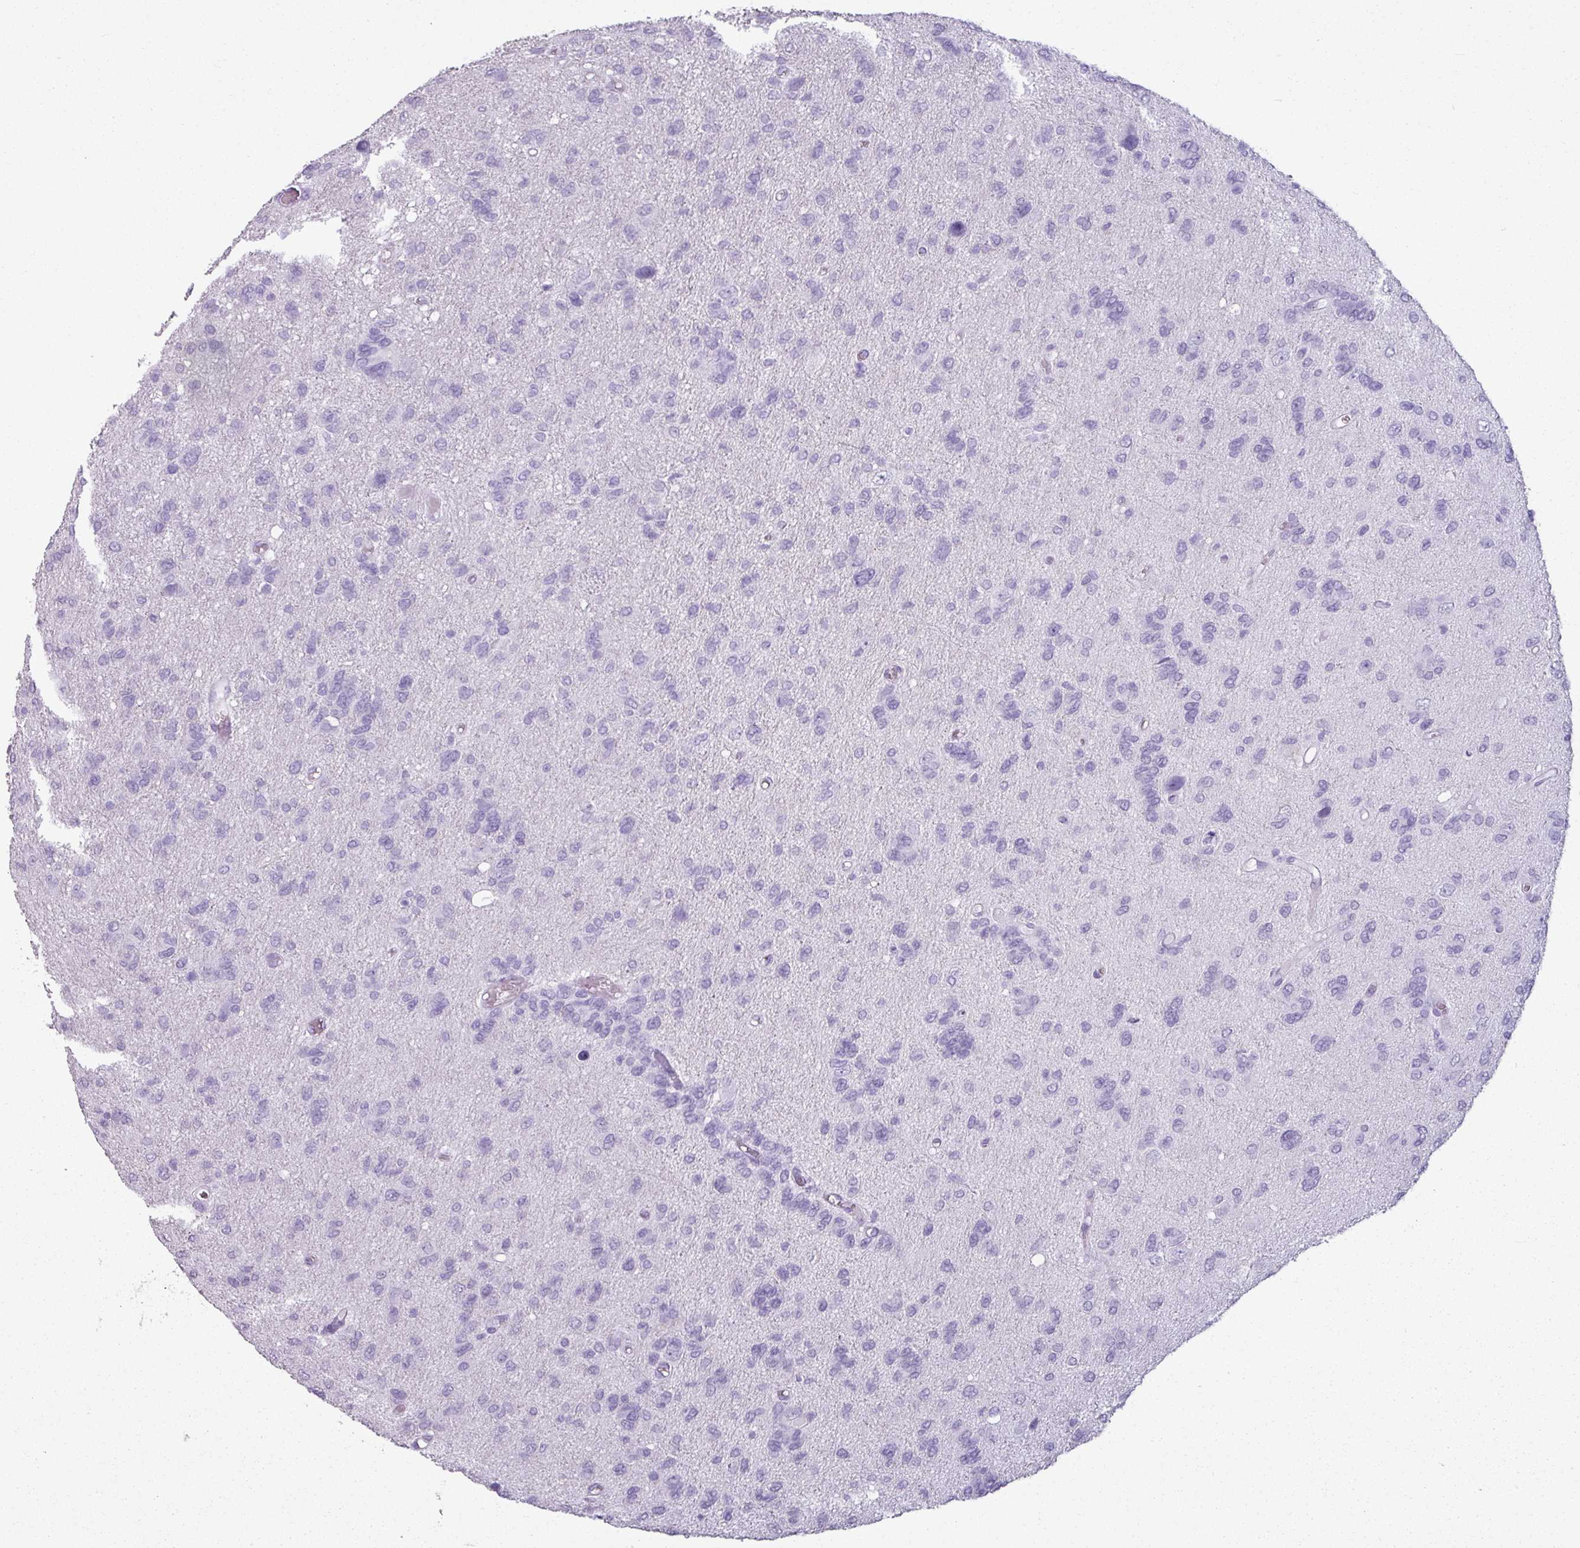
{"staining": {"intensity": "negative", "quantity": "none", "location": "none"}, "tissue": "glioma", "cell_type": "Tumor cells", "image_type": "cancer", "snomed": [{"axis": "morphology", "description": "Glioma, malignant, High grade"}, {"axis": "topography", "description": "Brain"}], "caption": "High magnification brightfield microscopy of high-grade glioma (malignant) stained with DAB (brown) and counterstained with hematoxylin (blue): tumor cells show no significant positivity. (Stains: DAB immunohistochemistry with hematoxylin counter stain, Microscopy: brightfield microscopy at high magnification).", "gene": "SCT", "patient": {"sex": "female", "age": 59}}